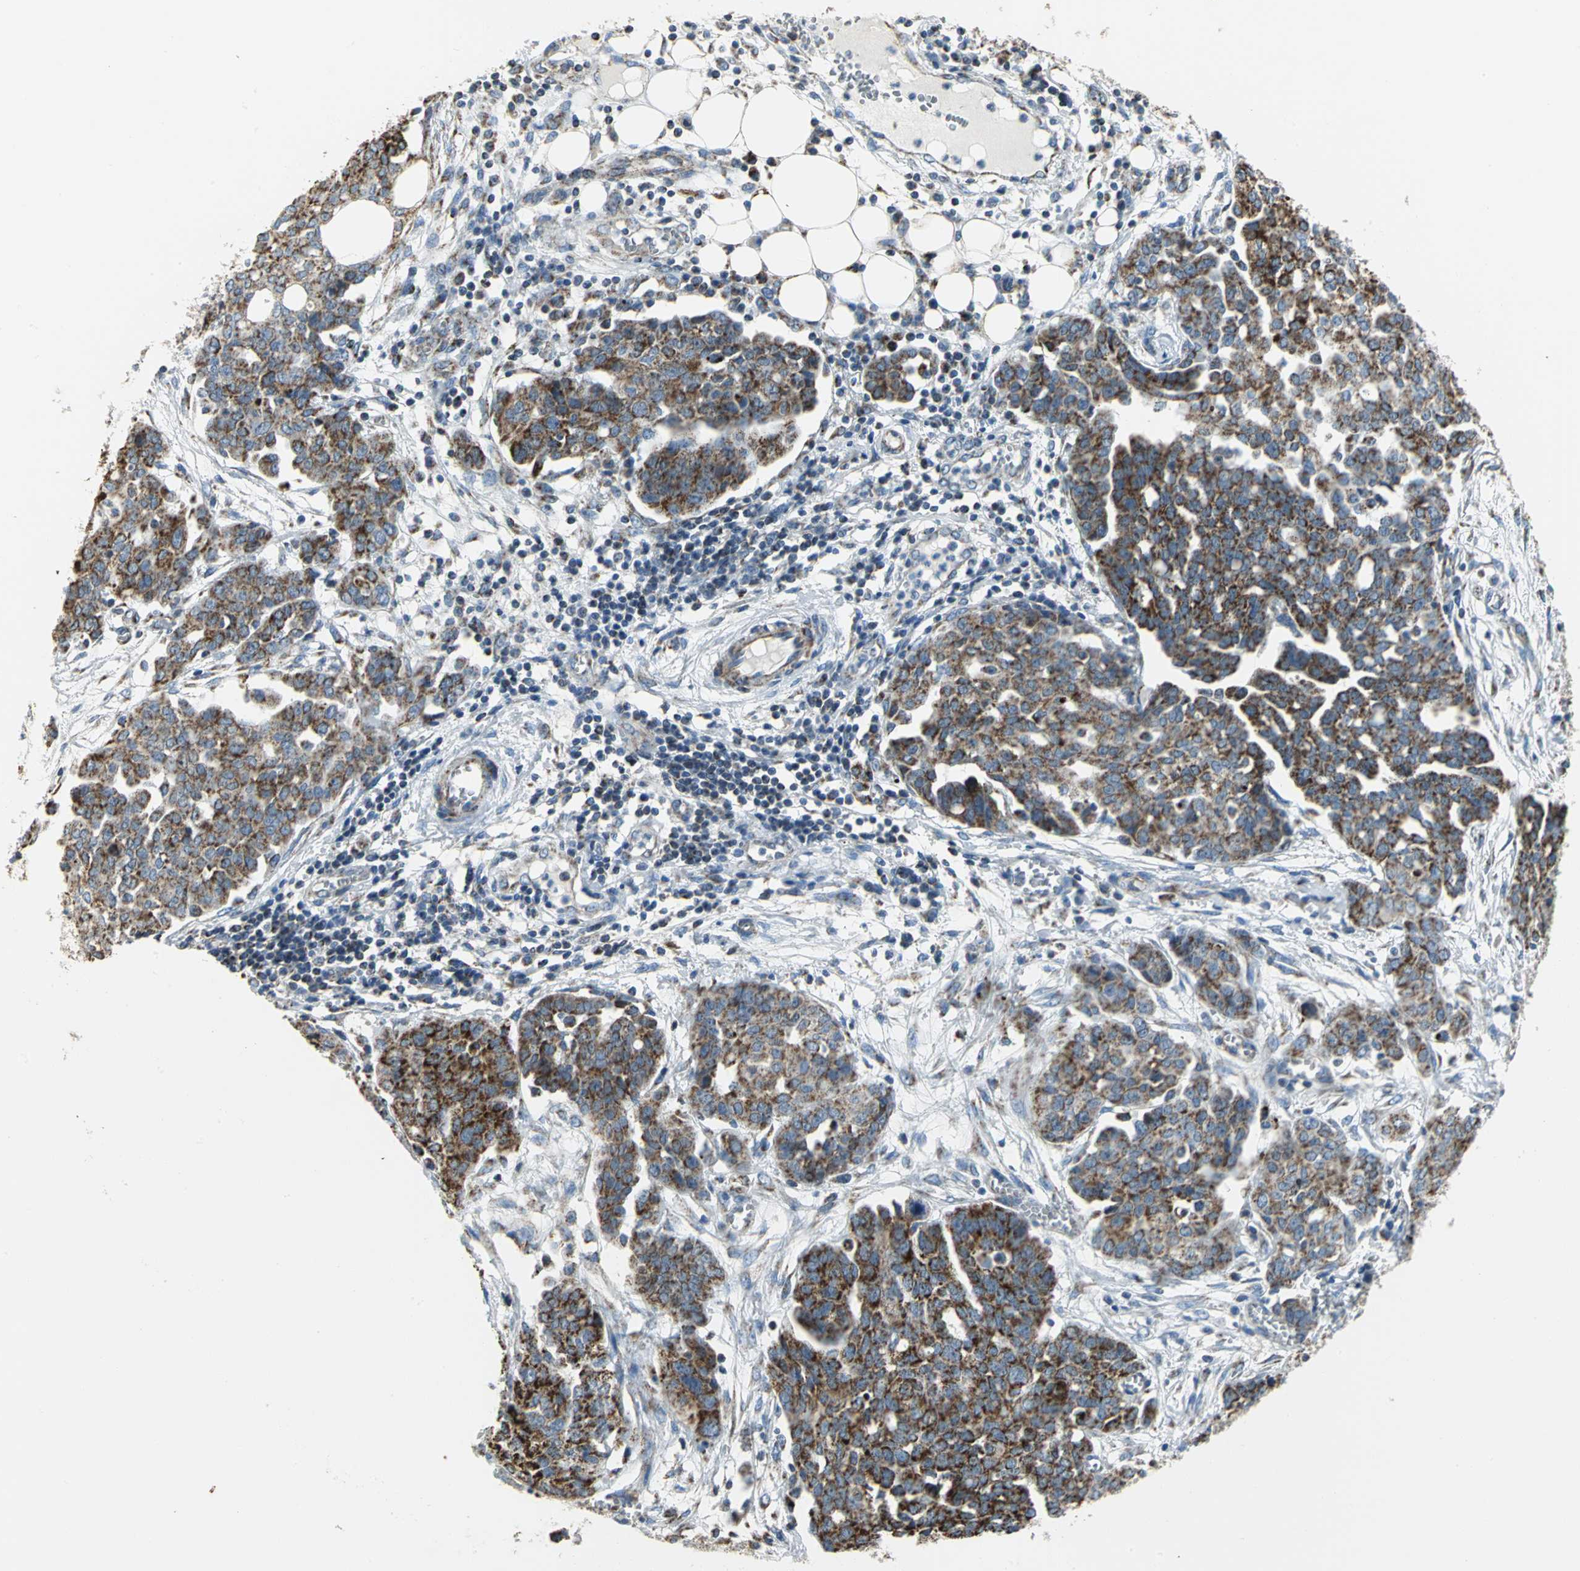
{"staining": {"intensity": "strong", "quantity": ">75%", "location": "cytoplasmic/membranous"}, "tissue": "ovarian cancer", "cell_type": "Tumor cells", "image_type": "cancer", "snomed": [{"axis": "morphology", "description": "Cystadenocarcinoma, serous, NOS"}, {"axis": "topography", "description": "Soft tissue"}, {"axis": "topography", "description": "Ovary"}], "caption": "This micrograph shows immunohistochemistry (IHC) staining of human ovarian serous cystadenocarcinoma, with high strong cytoplasmic/membranous staining in about >75% of tumor cells.", "gene": "NTRK1", "patient": {"sex": "female", "age": 57}}